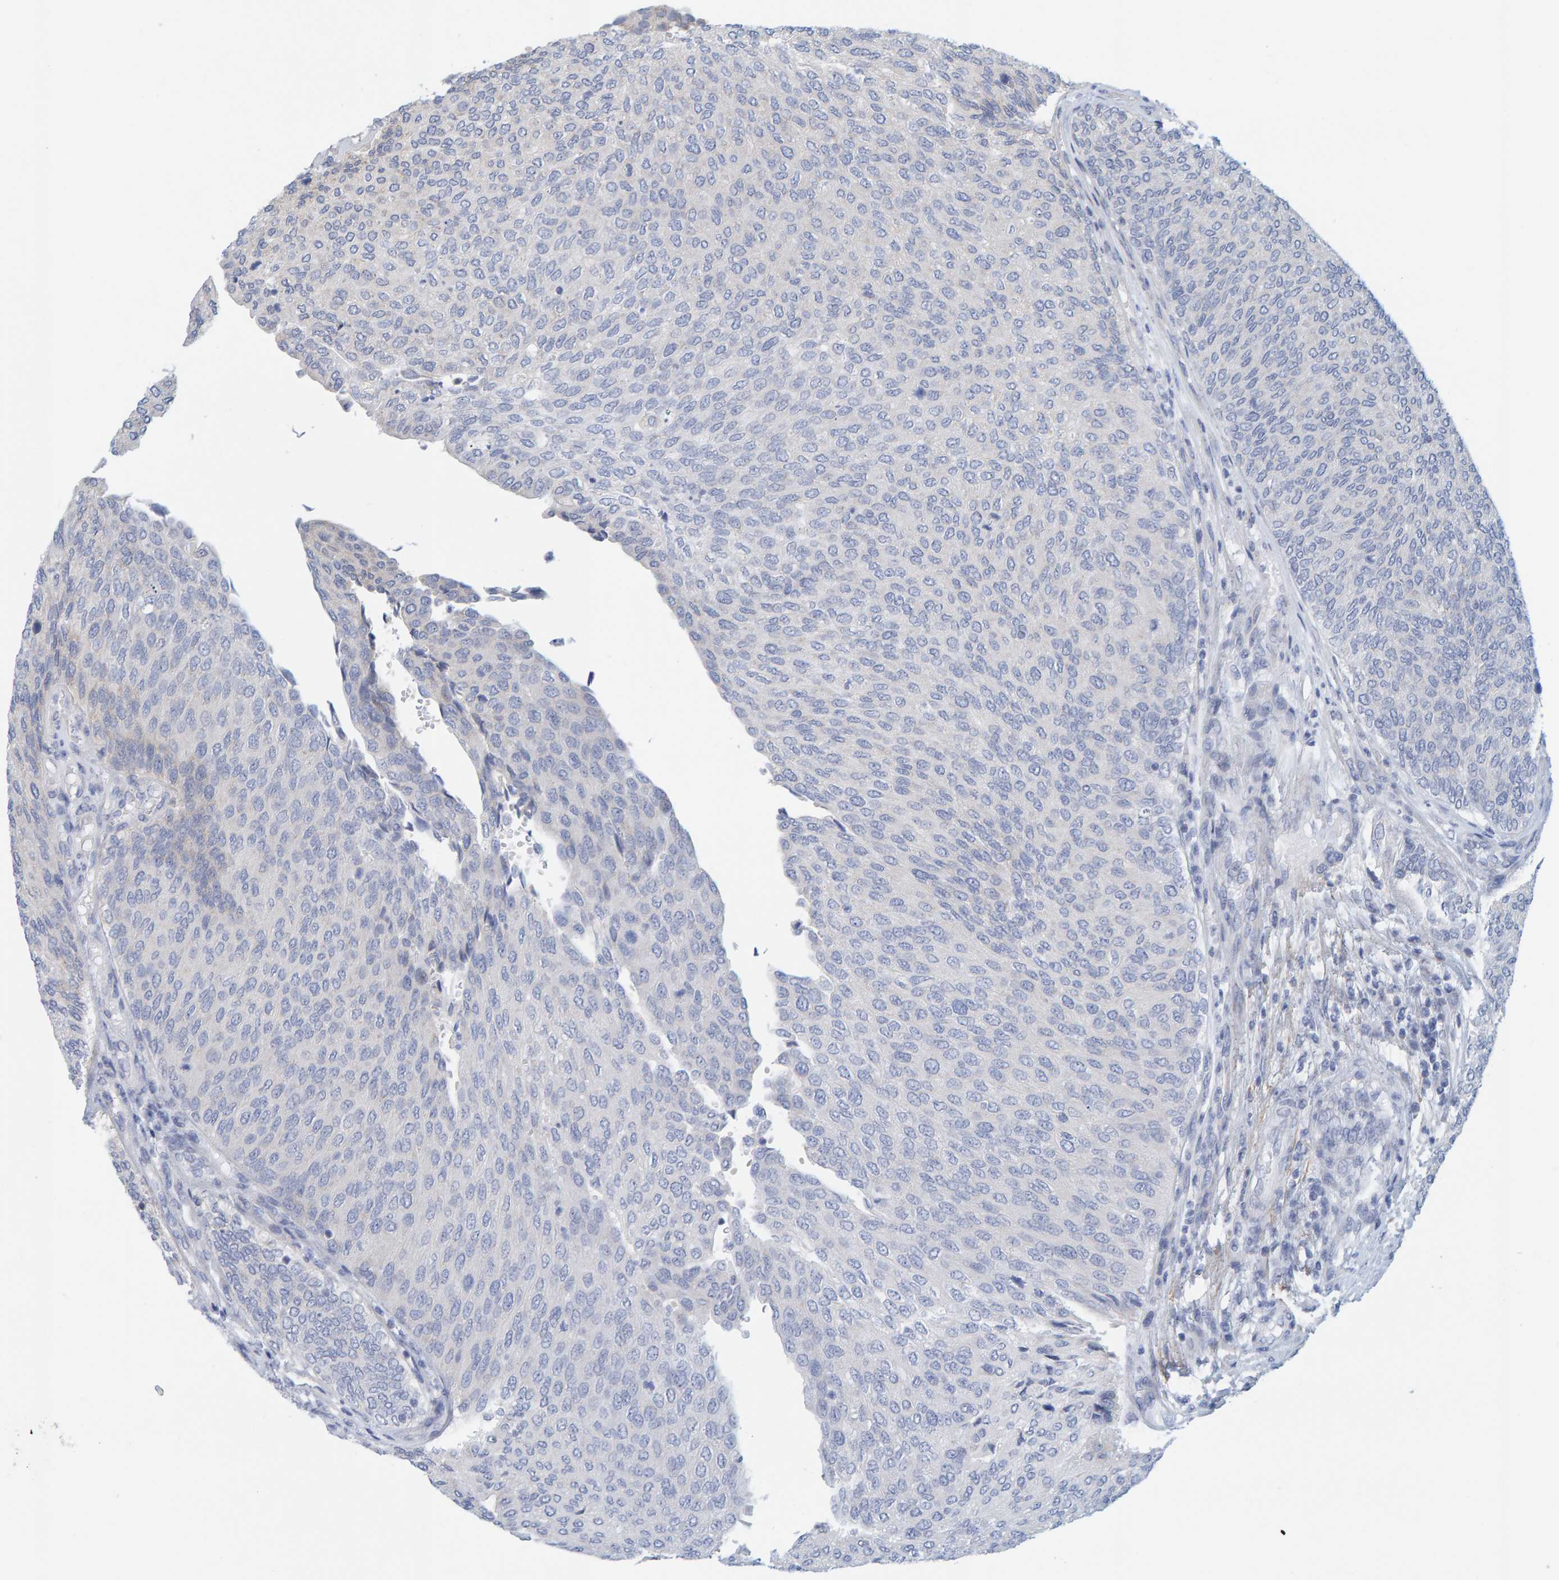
{"staining": {"intensity": "negative", "quantity": "none", "location": "none"}, "tissue": "urothelial cancer", "cell_type": "Tumor cells", "image_type": "cancer", "snomed": [{"axis": "morphology", "description": "Urothelial carcinoma, Low grade"}, {"axis": "topography", "description": "Urinary bladder"}], "caption": "A photomicrograph of human urothelial cancer is negative for staining in tumor cells.", "gene": "ZC3H3", "patient": {"sex": "female", "age": 79}}